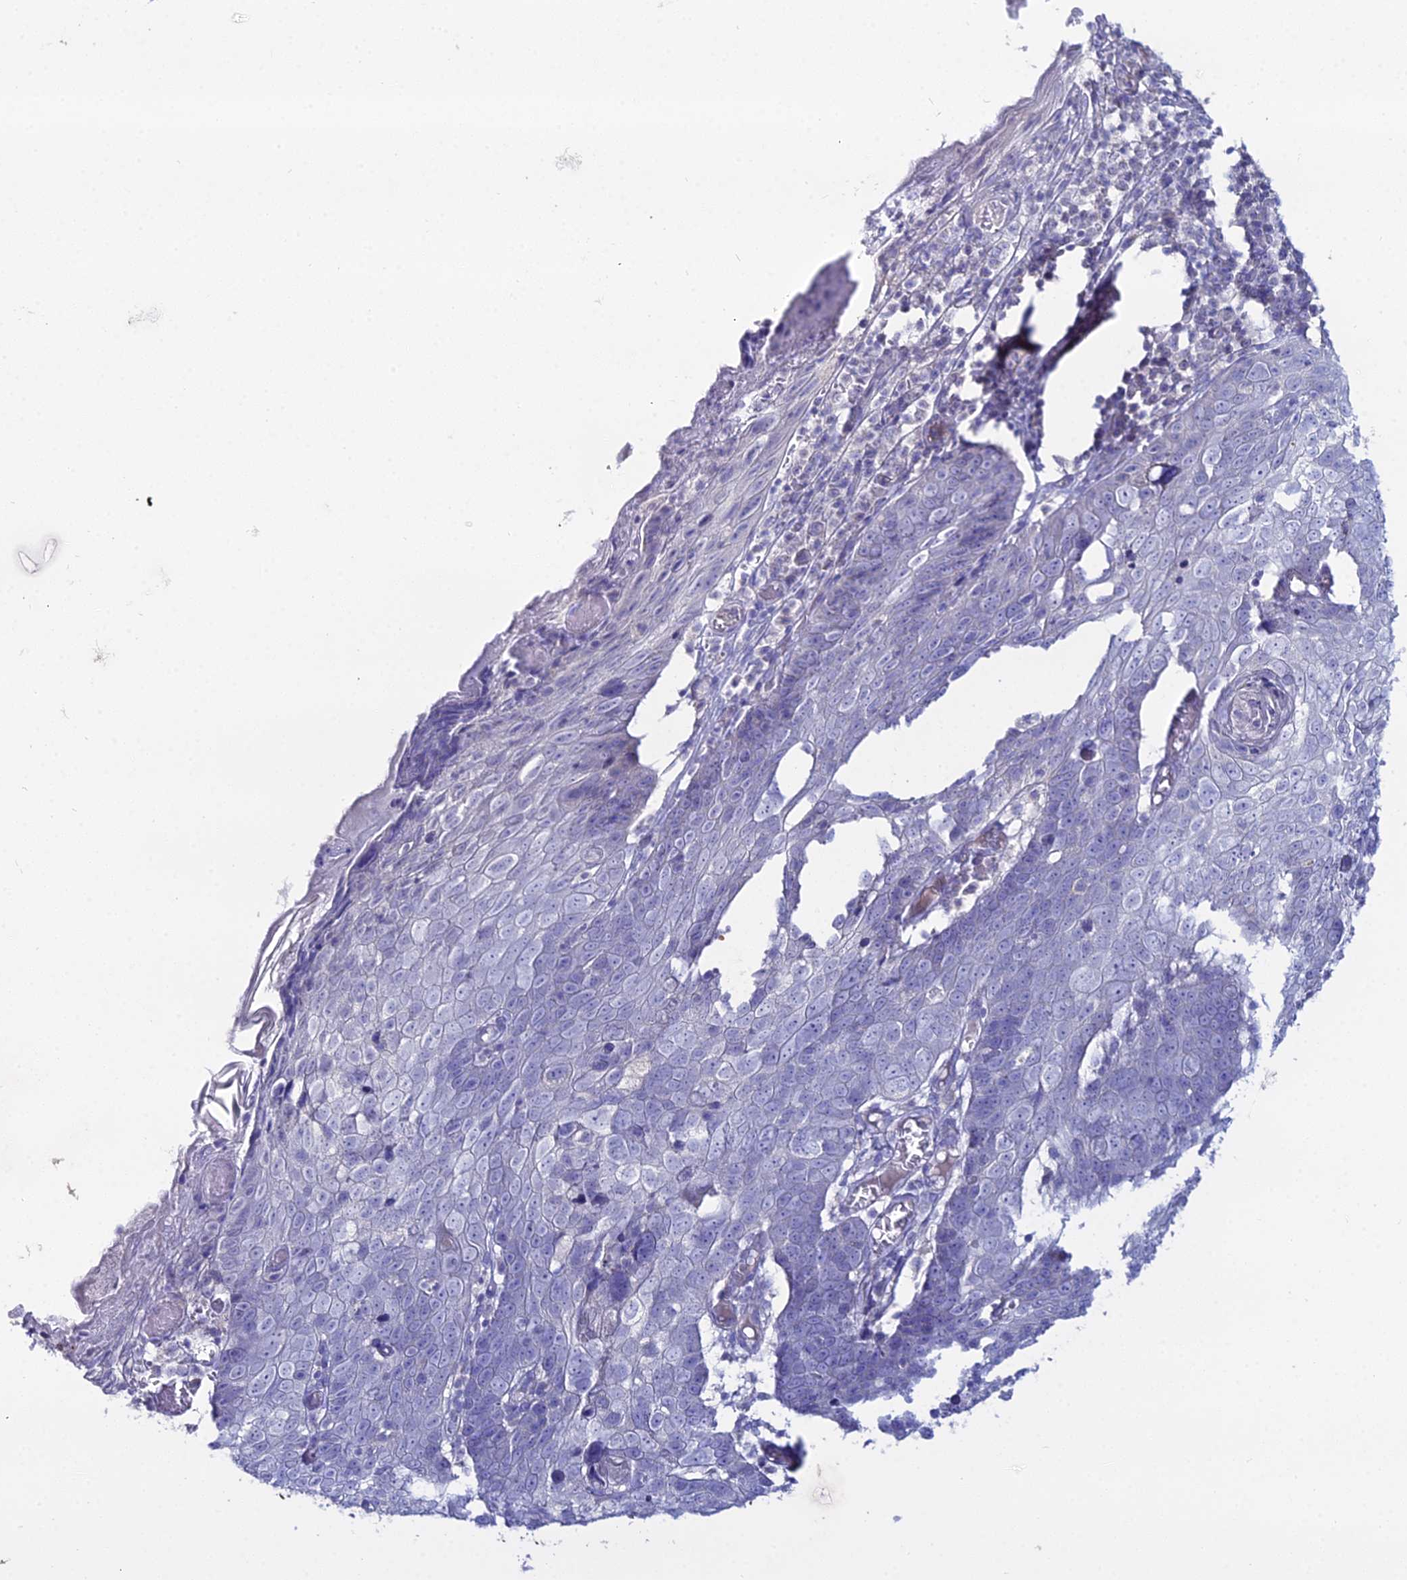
{"staining": {"intensity": "negative", "quantity": "none", "location": "none"}, "tissue": "skin cancer", "cell_type": "Tumor cells", "image_type": "cancer", "snomed": [{"axis": "morphology", "description": "Squamous cell carcinoma, NOS"}, {"axis": "topography", "description": "Skin"}], "caption": "Immunohistochemical staining of squamous cell carcinoma (skin) reveals no significant staining in tumor cells.", "gene": "DHX34", "patient": {"sex": "male", "age": 71}}